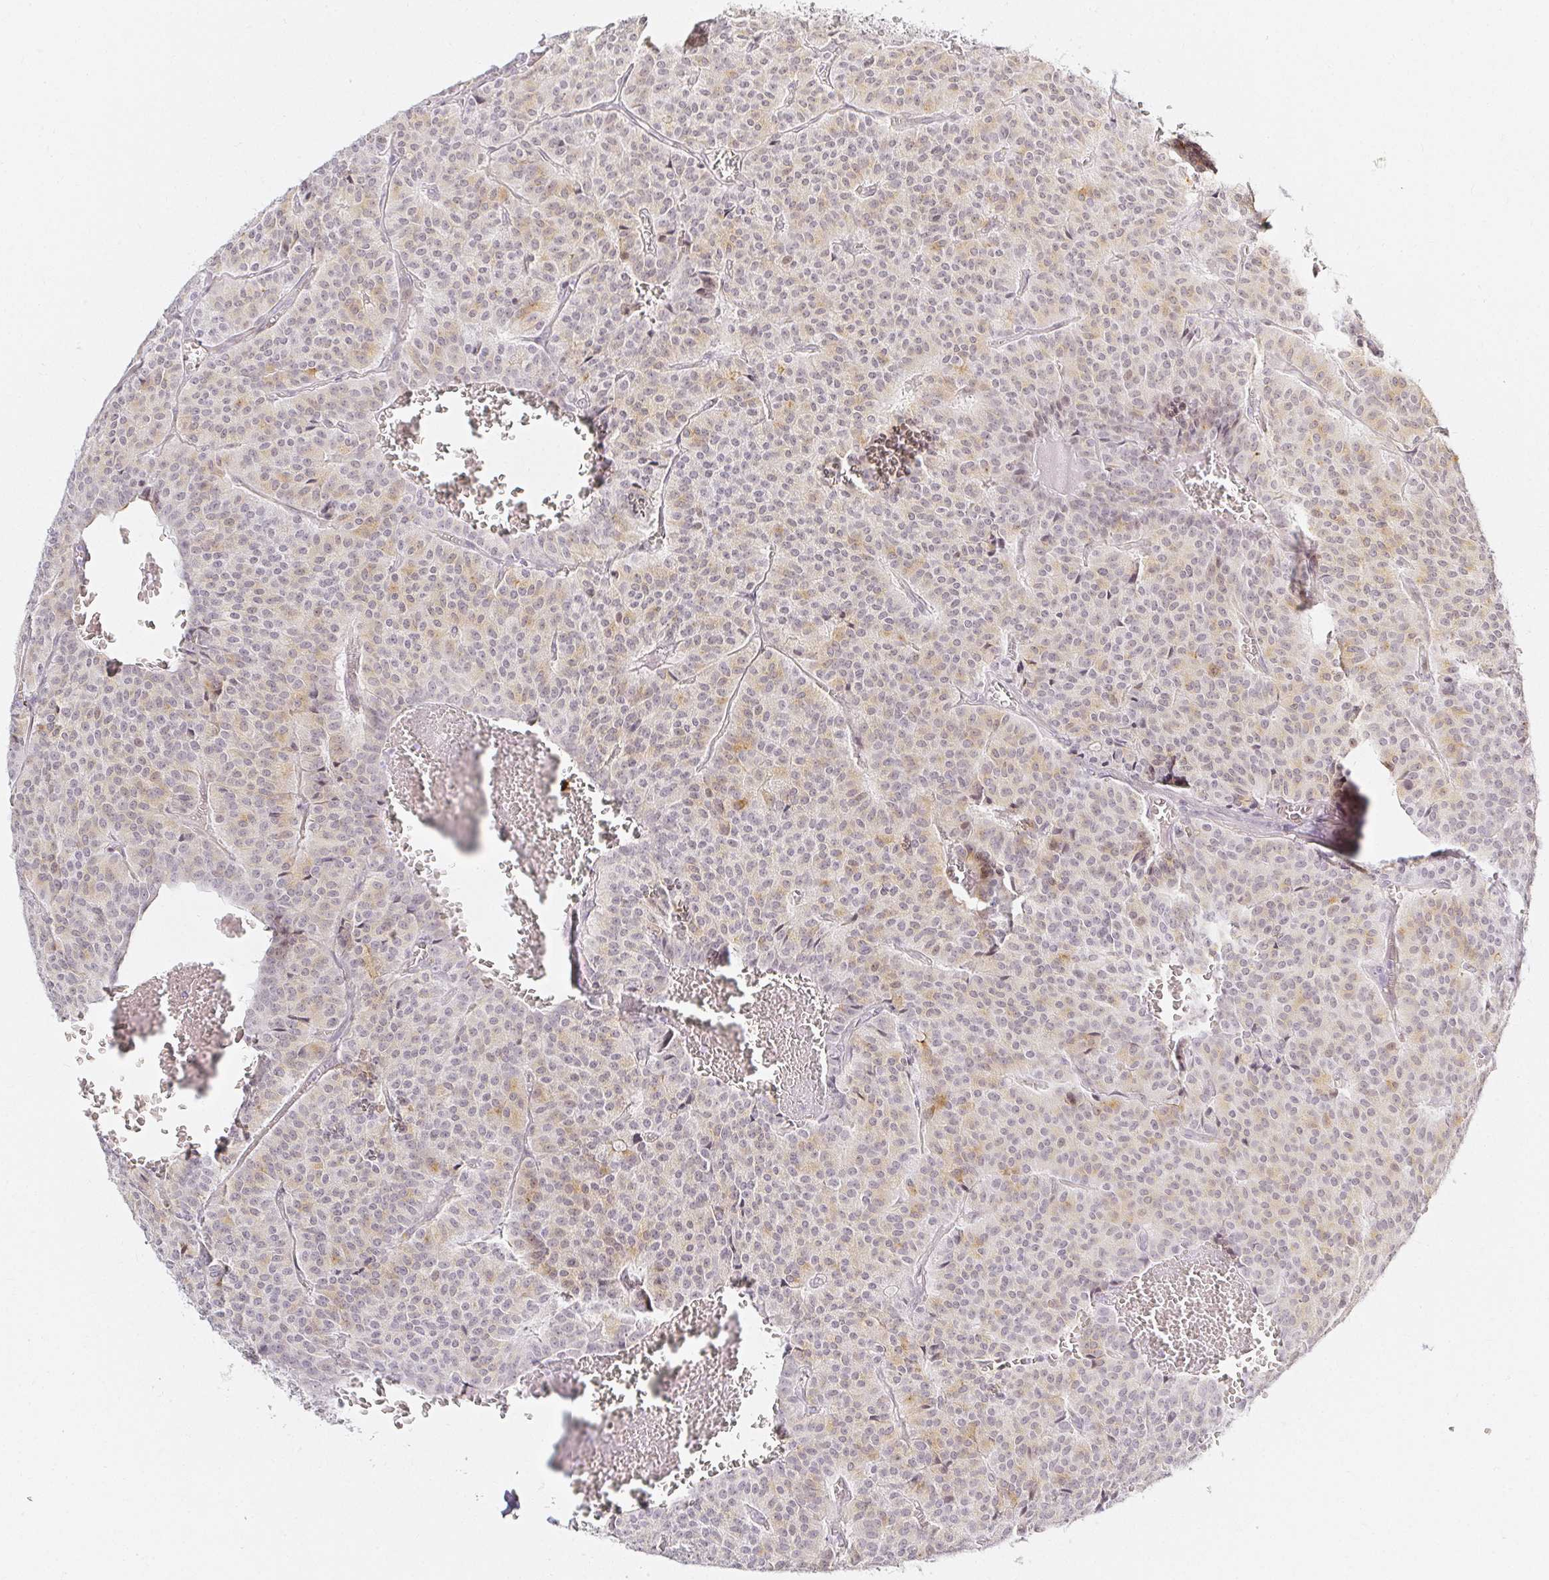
{"staining": {"intensity": "weak", "quantity": "25%-75%", "location": "cytoplasmic/membranous"}, "tissue": "carcinoid", "cell_type": "Tumor cells", "image_type": "cancer", "snomed": [{"axis": "morphology", "description": "Carcinoid, malignant, NOS"}, {"axis": "topography", "description": "Lung"}], "caption": "IHC of carcinoid exhibits low levels of weak cytoplasmic/membranous expression in approximately 25%-75% of tumor cells.", "gene": "ACAN", "patient": {"sex": "male", "age": 70}}